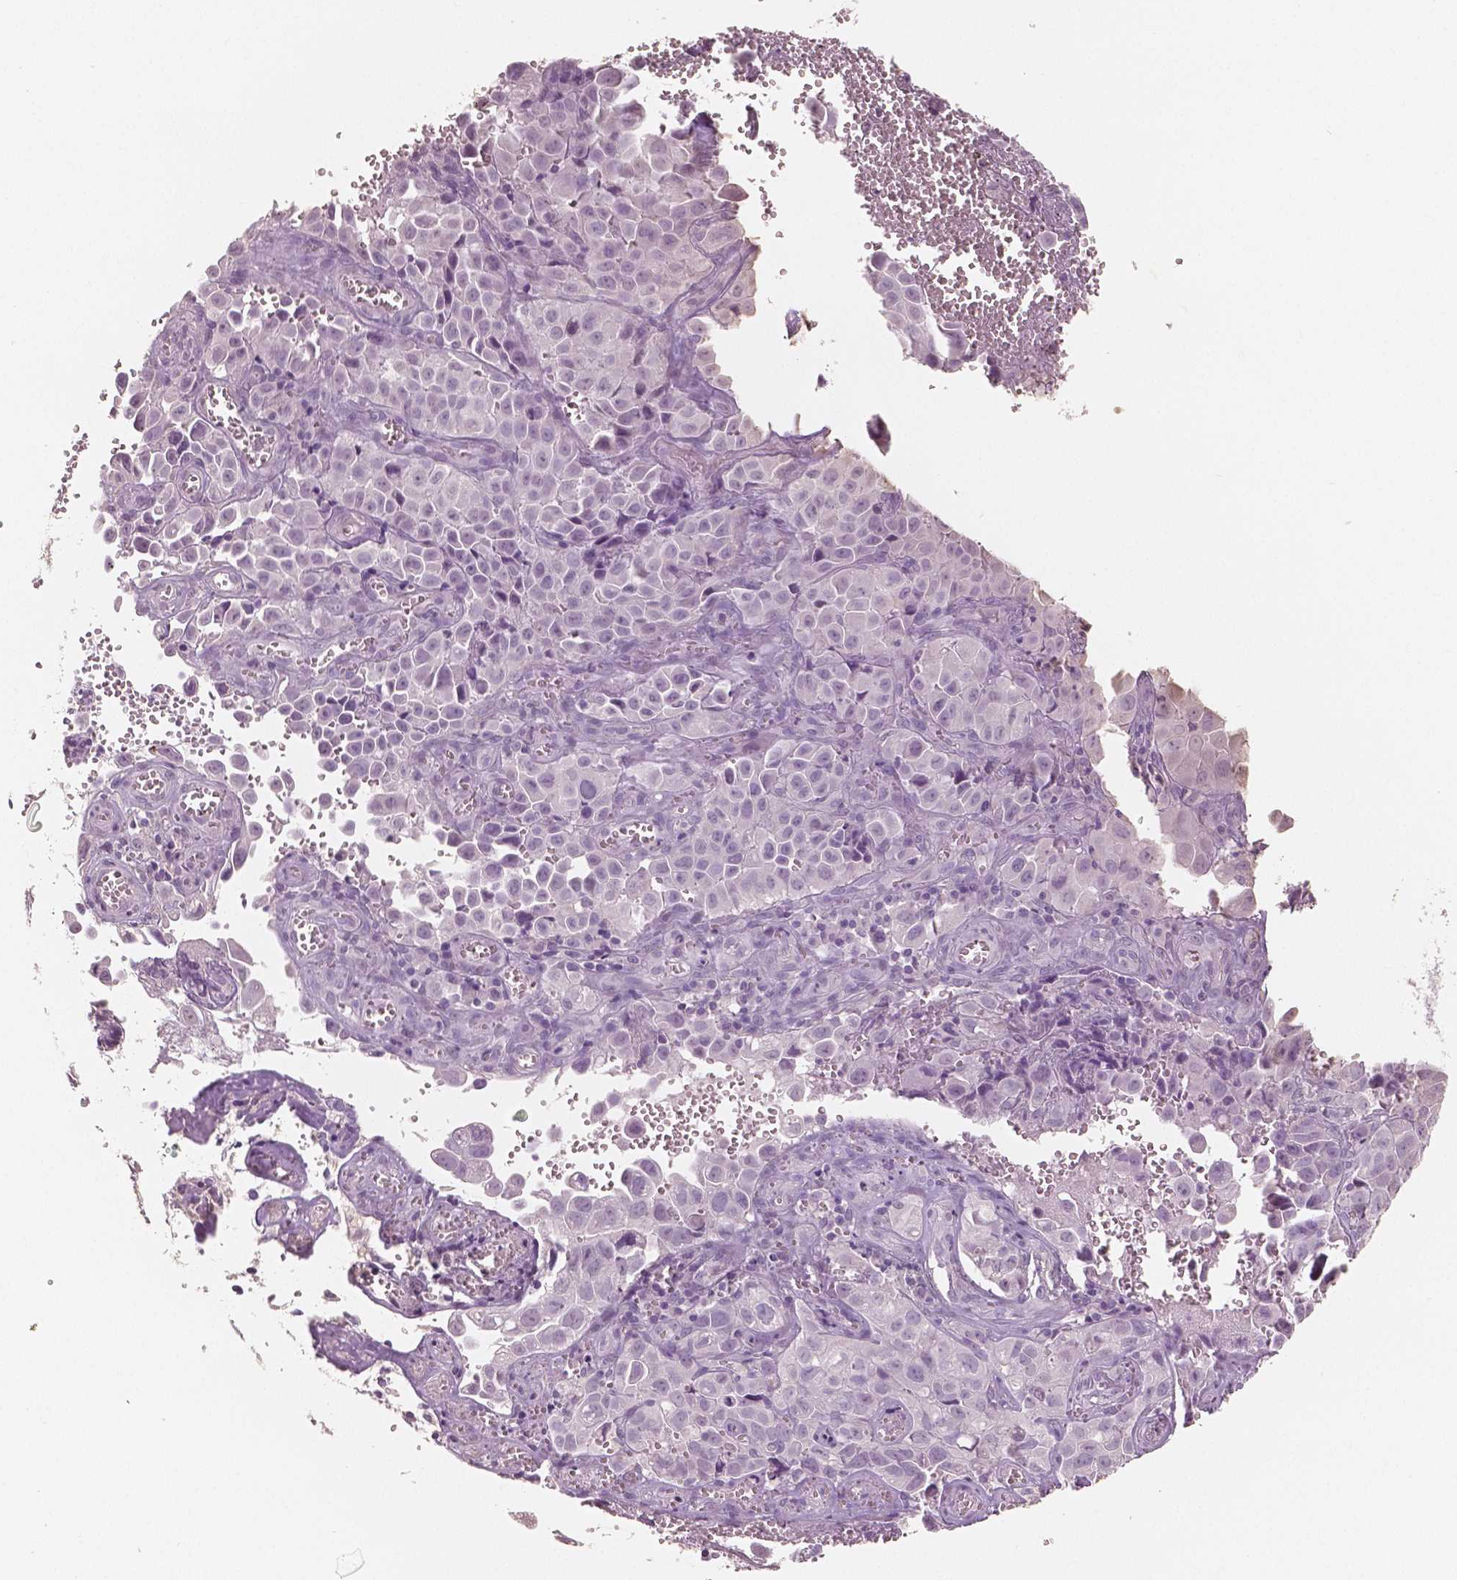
{"staining": {"intensity": "negative", "quantity": "none", "location": "none"}, "tissue": "cervical cancer", "cell_type": "Tumor cells", "image_type": "cancer", "snomed": [{"axis": "morphology", "description": "Squamous cell carcinoma, NOS"}, {"axis": "topography", "description": "Cervix"}], "caption": "Immunohistochemical staining of cervical cancer (squamous cell carcinoma) exhibits no significant staining in tumor cells.", "gene": "NECAB2", "patient": {"sex": "female", "age": 55}}